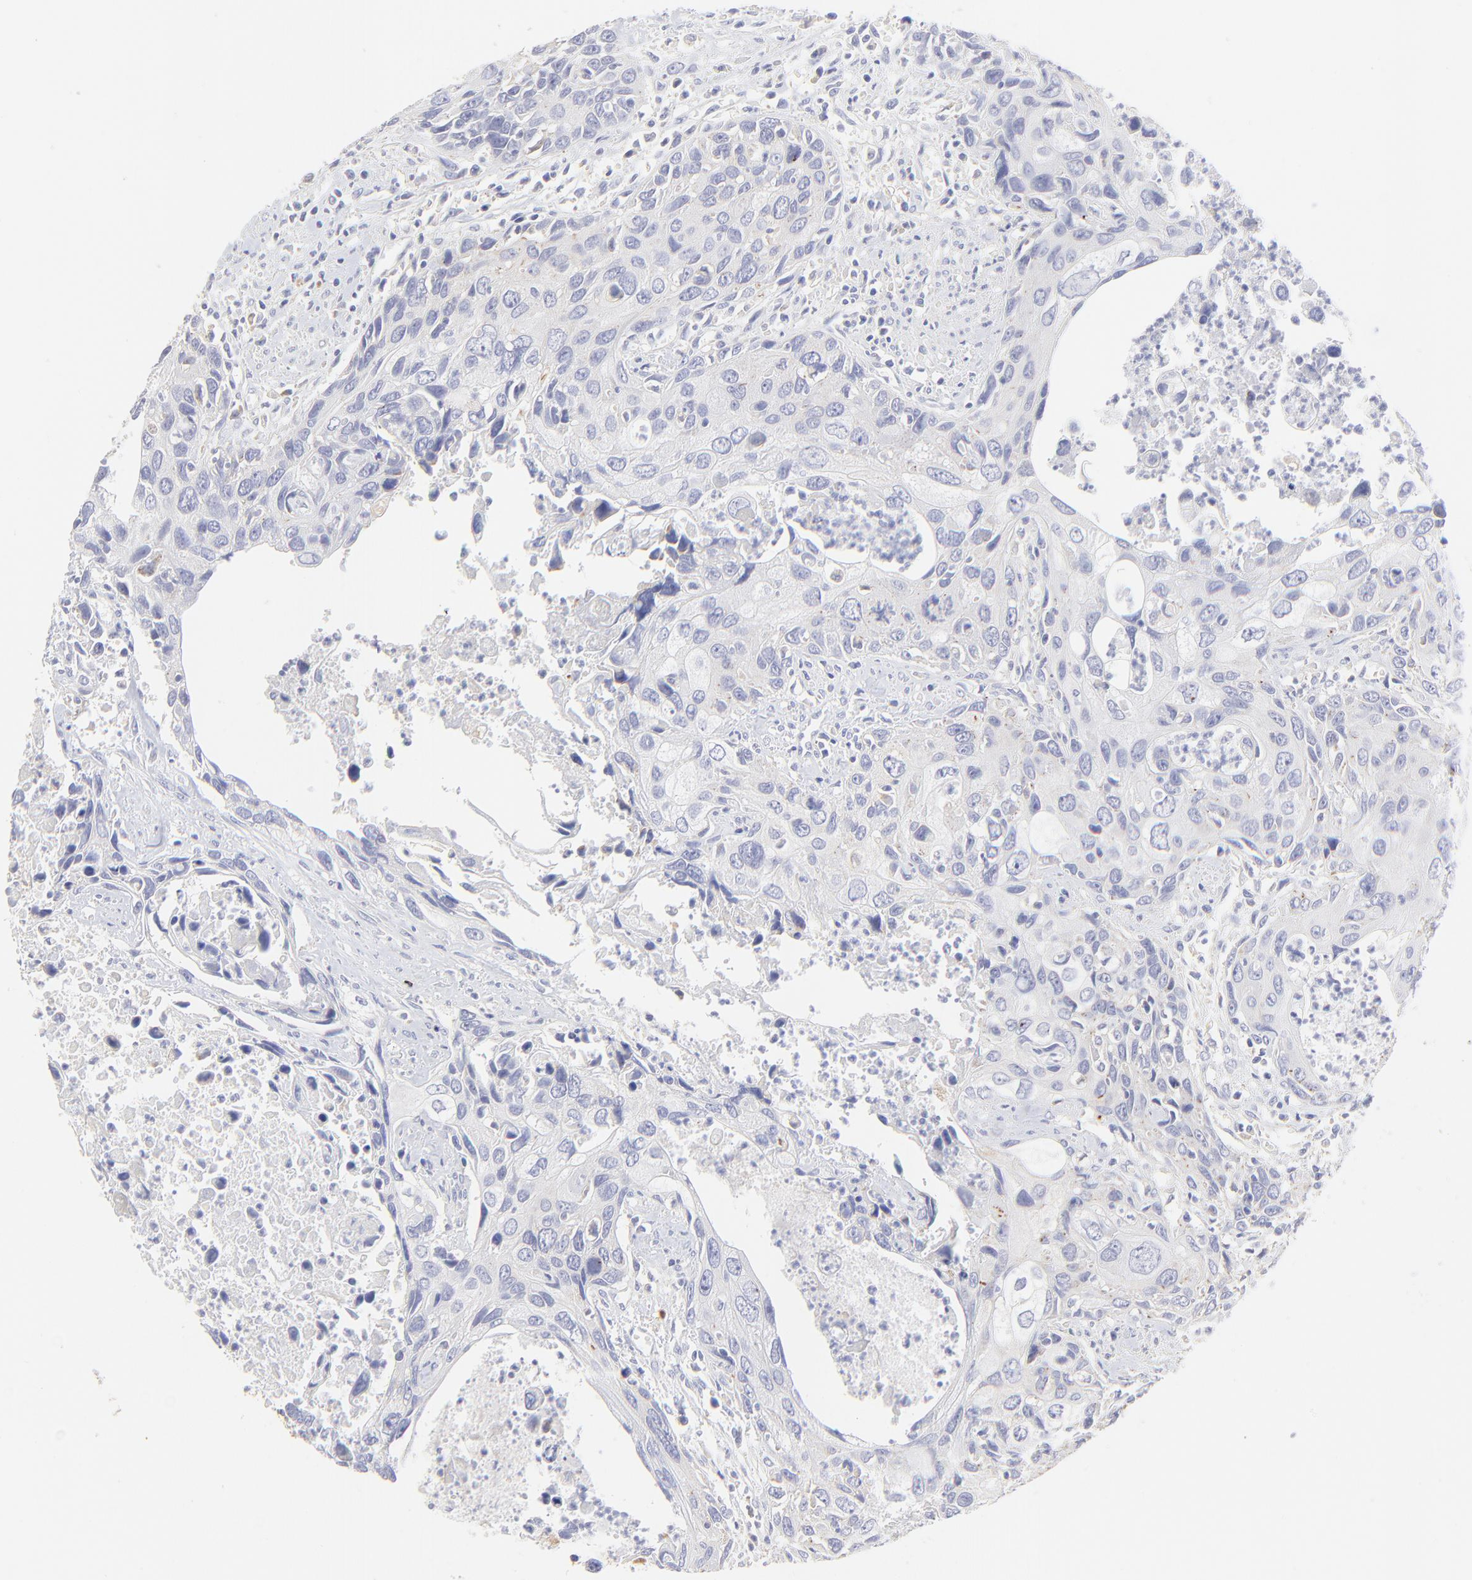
{"staining": {"intensity": "negative", "quantity": "none", "location": "none"}, "tissue": "urothelial cancer", "cell_type": "Tumor cells", "image_type": "cancer", "snomed": [{"axis": "morphology", "description": "Urothelial carcinoma, High grade"}, {"axis": "topography", "description": "Urinary bladder"}], "caption": "High magnification brightfield microscopy of urothelial carcinoma (high-grade) stained with DAB (brown) and counterstained with hematoxylin (blue): tumor cells show no significant expression.", "gene": "LHFPL1", "patient": {"sex": "male", "age": 71}}